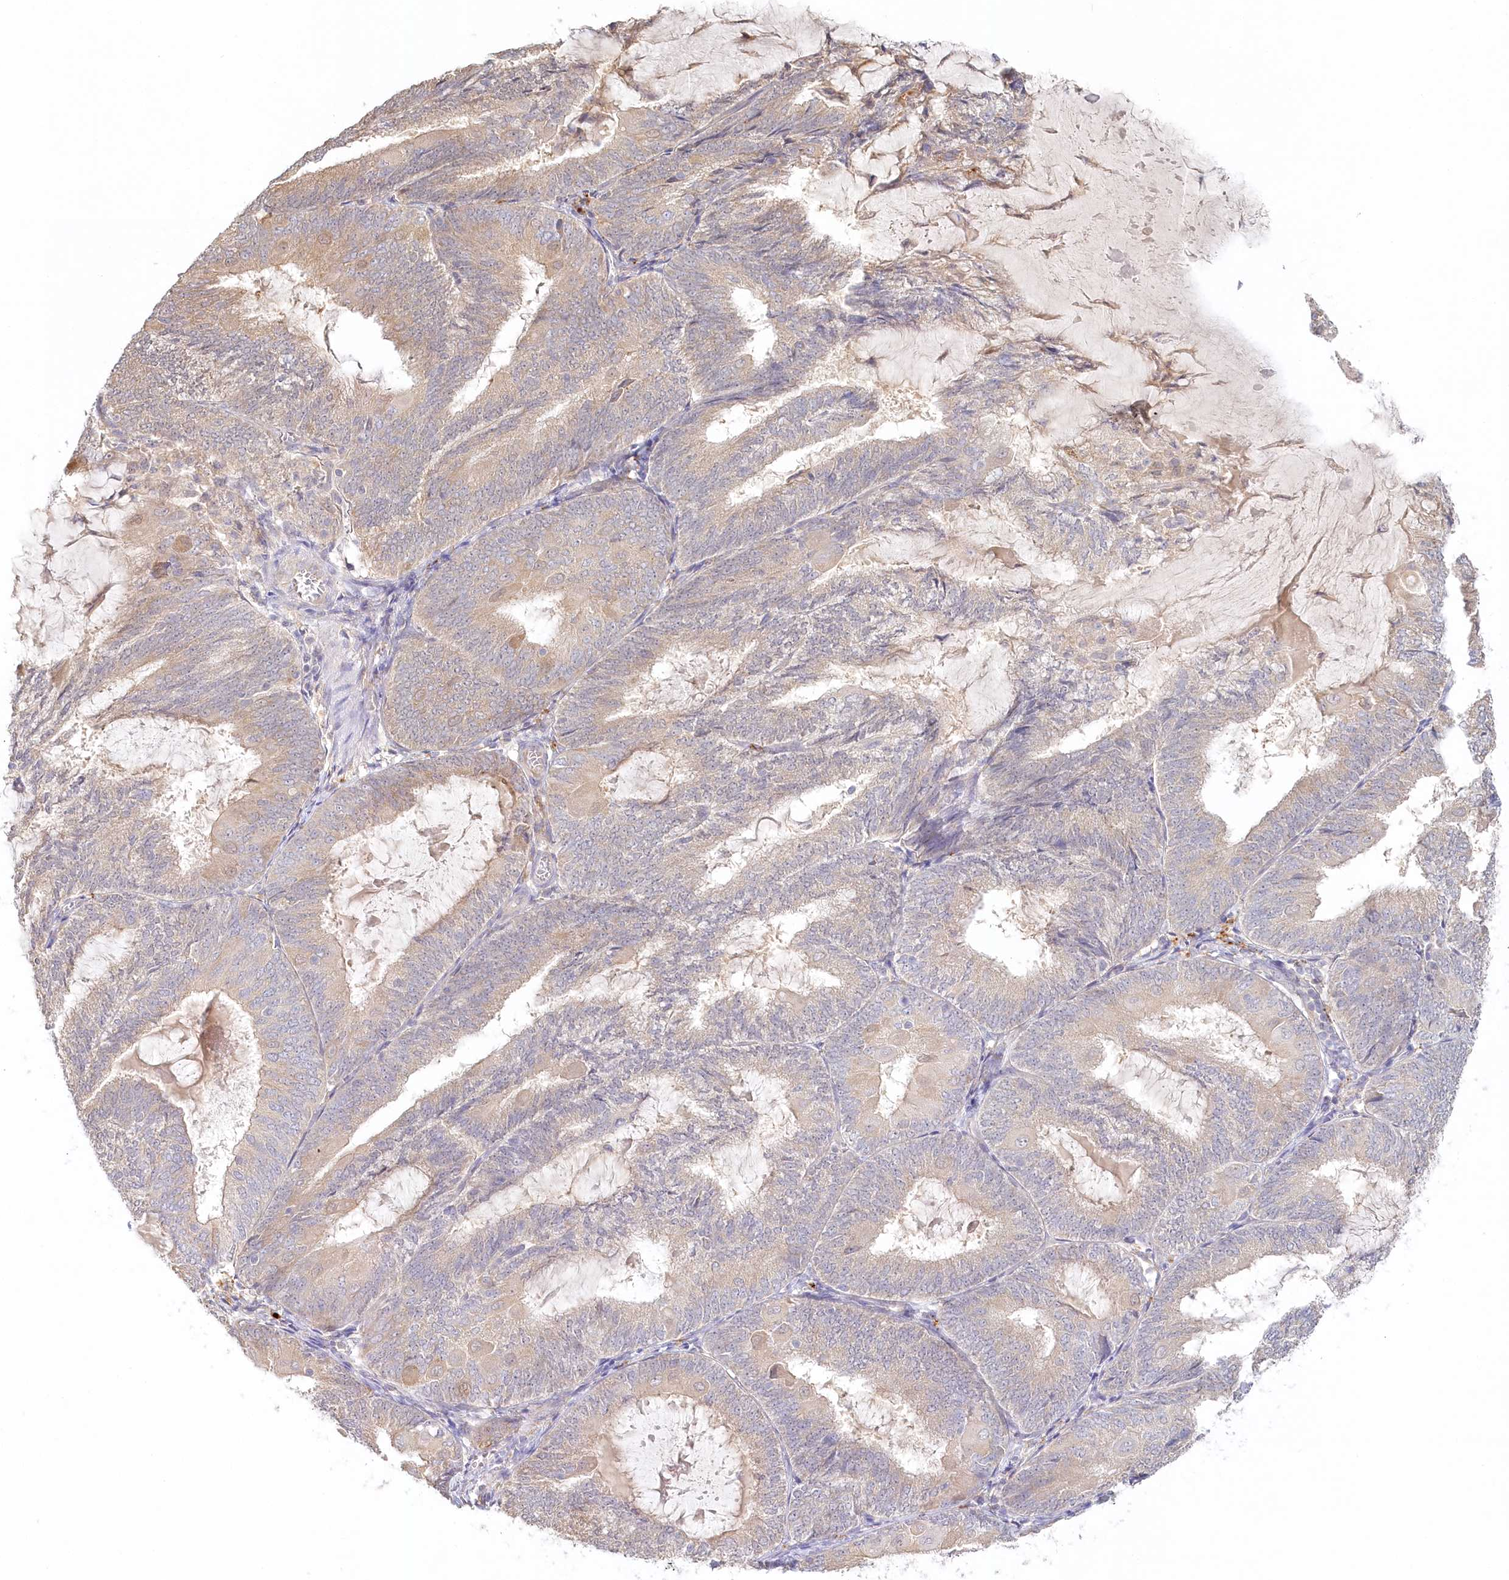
{"staining": {"intensity": "negative", "quantity": "none", "location": "none"}, "tissue": "endometrial cancer", "cell_type": "Tumor cells", "image_type": "cancer", "snomed": [{"axis": "morphology", "description": "Adenocarcinoma, NOS"}, {"axis": "topography", "description": "Endometrium"}], "caption": "Histopathology image shows no protein positivity in tumor cells of endometrial cancer (adenocarcinoma) tissue.", "gene": "VSIG1", "patient": {"sex": "female", "age": 81}}